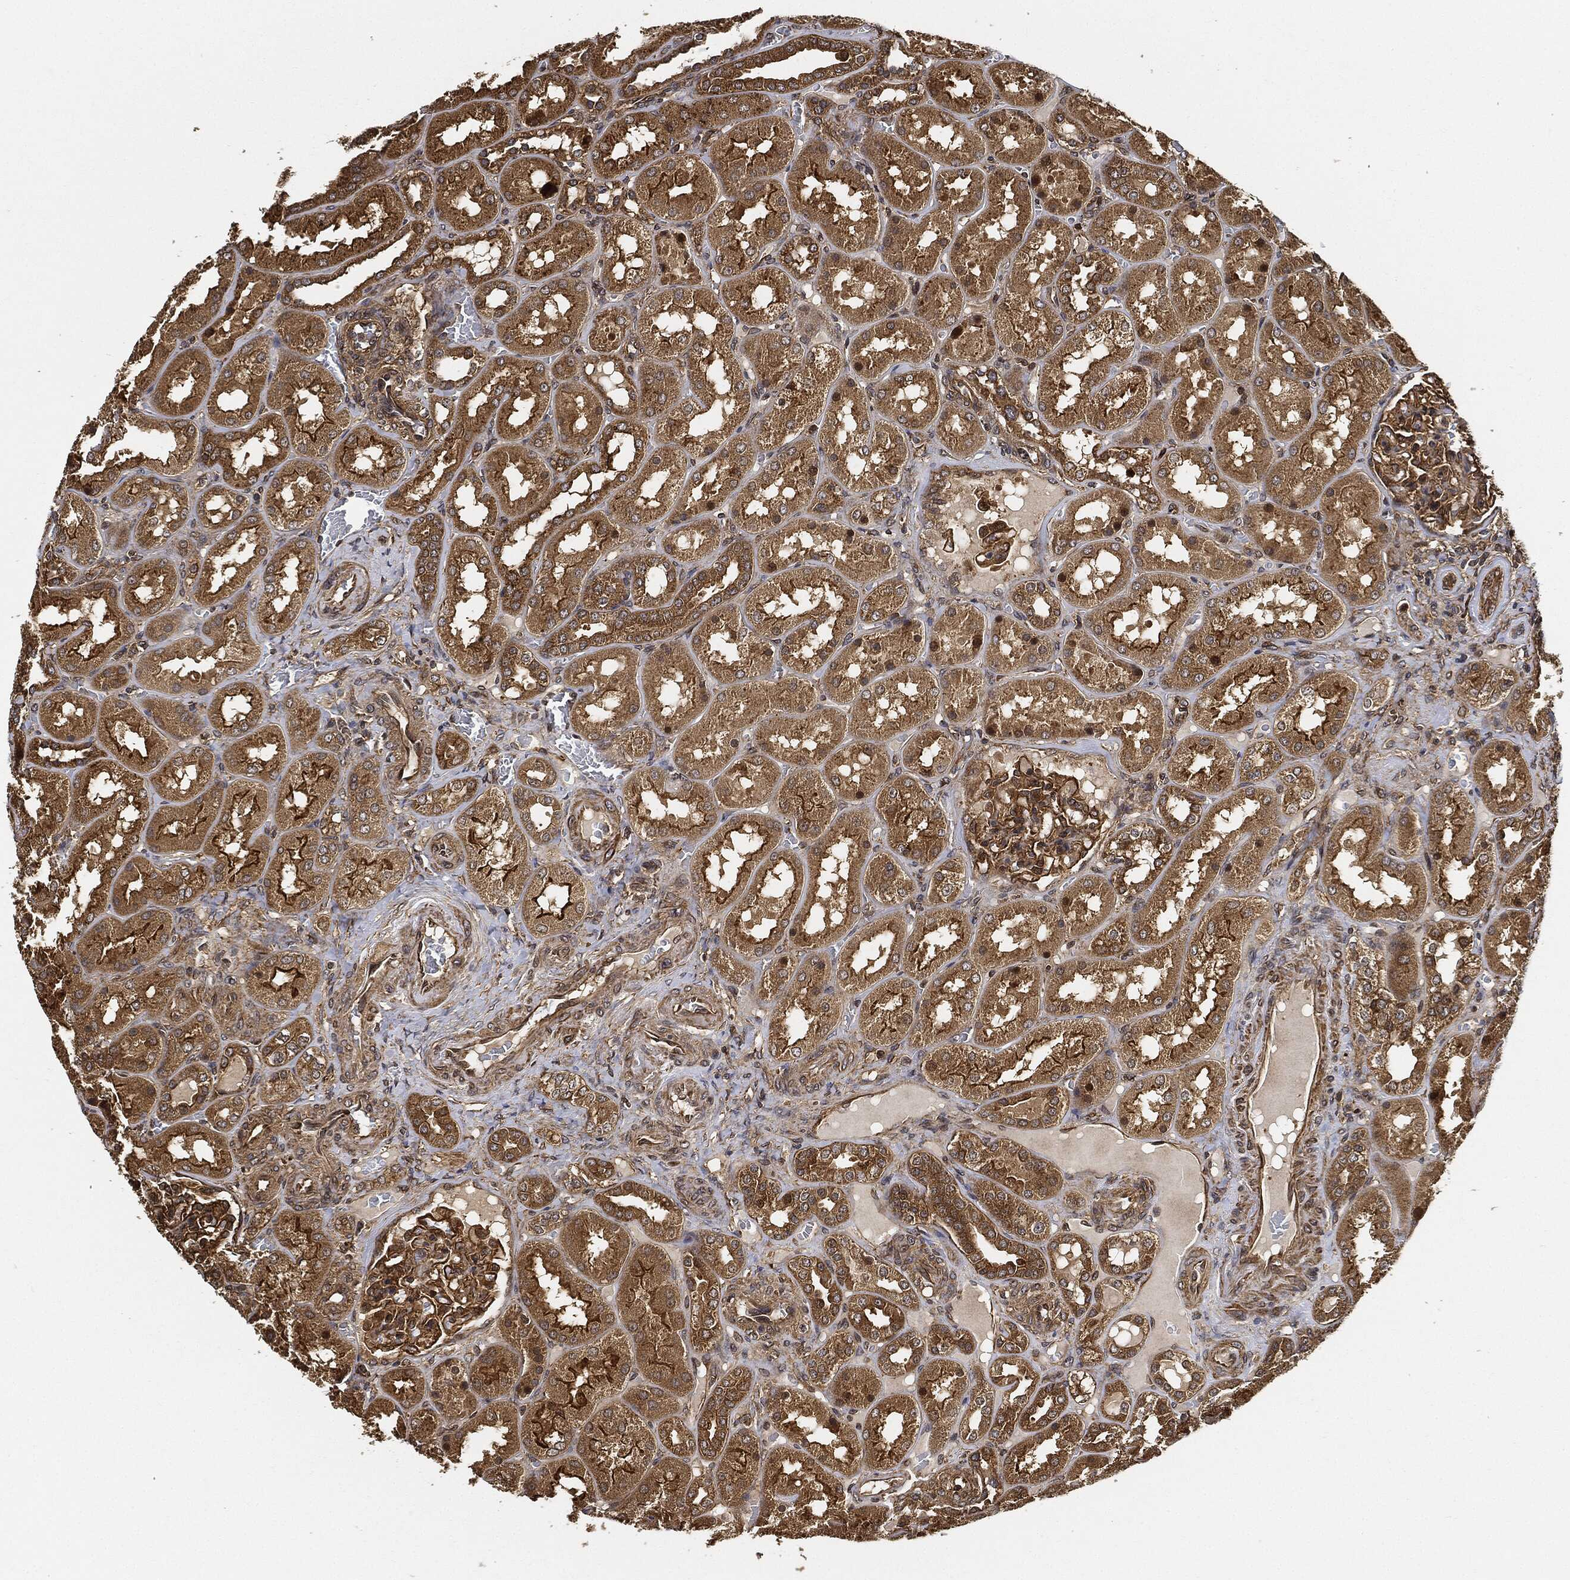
{"staining": {"intensity": "strong", "quantity": ">75%", "location": "cytoplasmic/membranous"}, "tissue": "kidney", "cell_type": "Cells in glomeruli", "image_type": "normal", "snomed": [{"axis": "morphology", "description": "Normal tissue, NOS"}, {"axis": "topography", "description": "Kidney"}], "caption": "An immunohistochemistry (IHC) photomicrograph of benign tissue is shown. Protein staining in brown shows strong cytoplasmic/membranous positivity in kidney within cells in glomeruli.", "gene": "CEP290", "patient": {"sex": "male", "age": 73}}